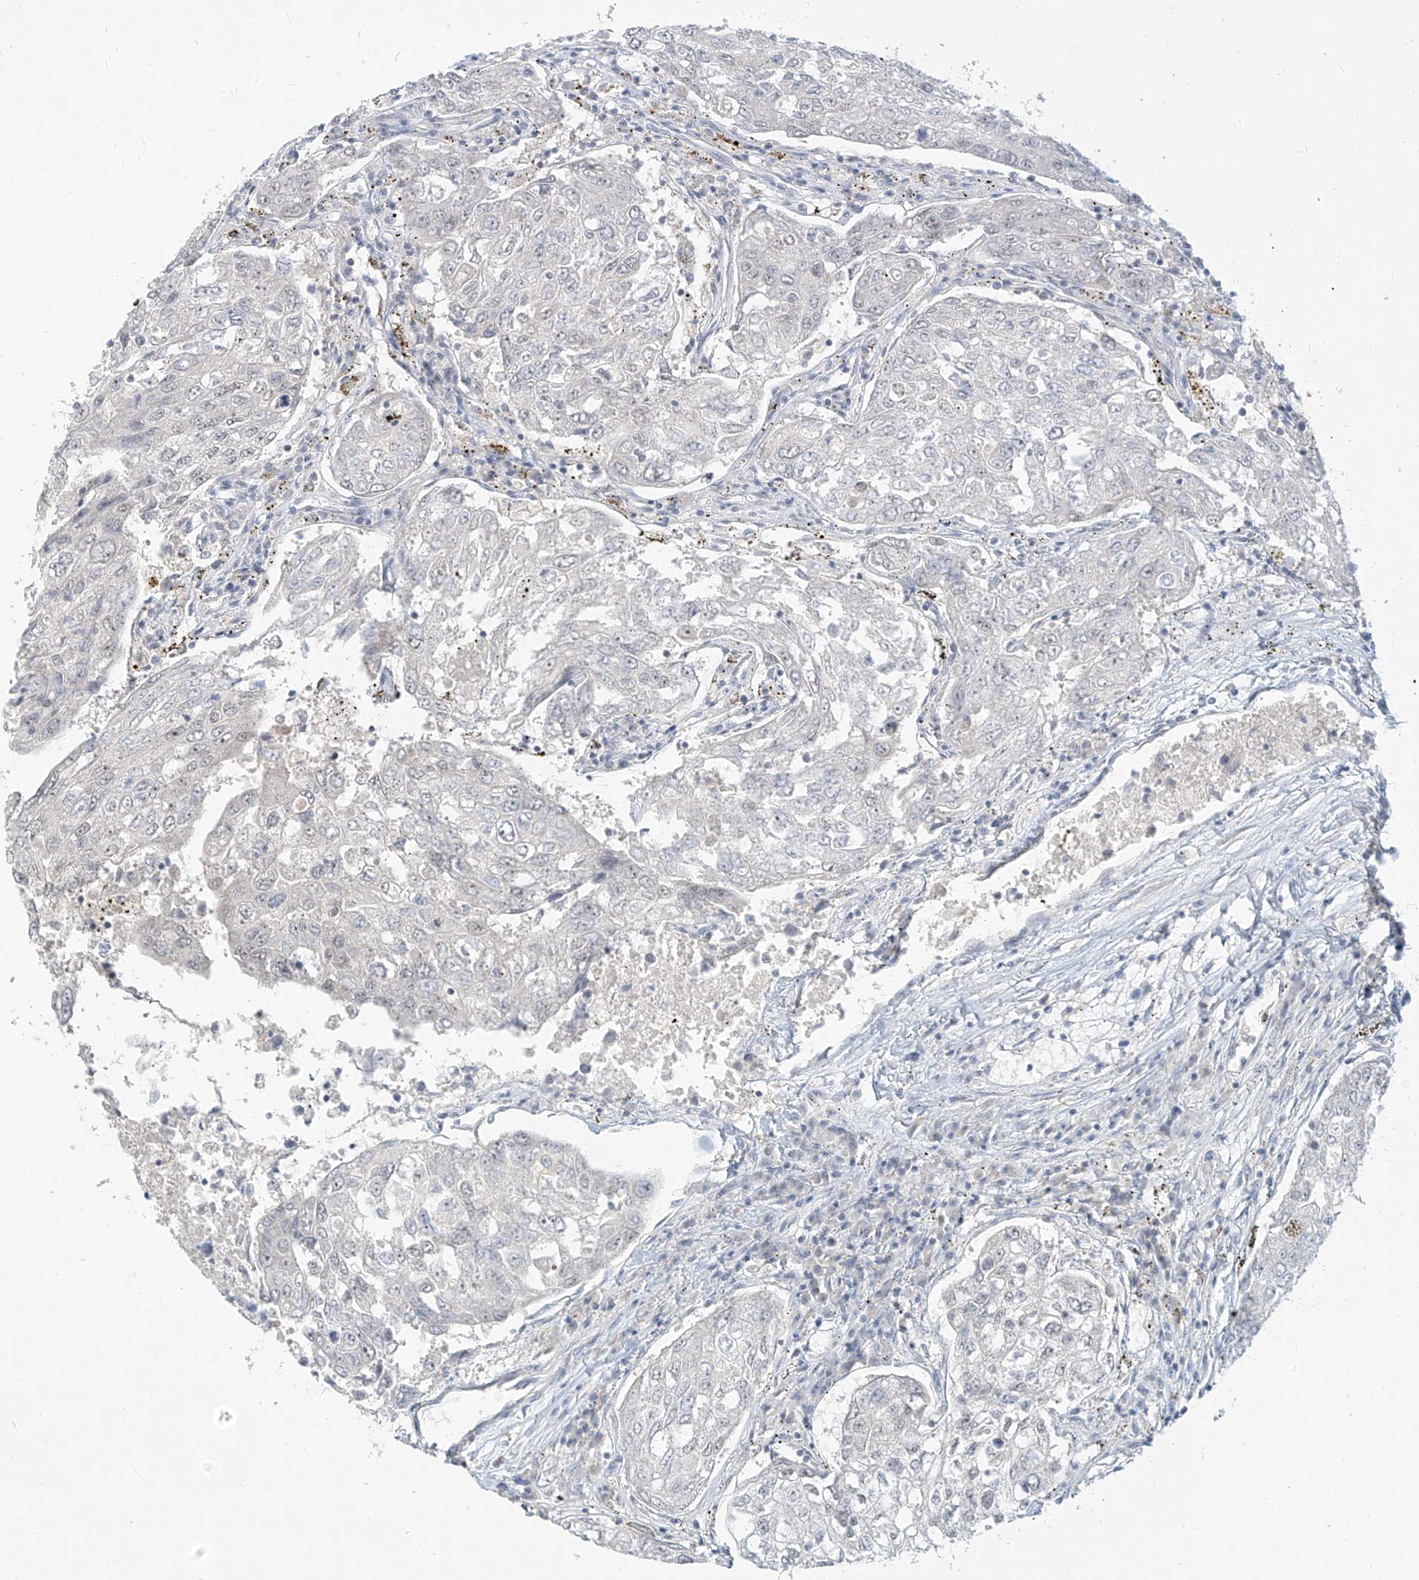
{"staining": {"intensity": "negative", "quantity": "none", "location": "none"}, "tissue": "urothelial cancer", "cell_type": "Tumor cells", "image_type": "cancer", "snomed": [{"axis": "morphology", "description": "Urothelial carcinoma, High grade"}, {"axis": "topography", "description": "Lymph node"}, {"axis": "topography", "description": "Urinary bladder"}], "caption": "An immunohistochemistry (IHC) histopathology image of urothelial carcinoma (high-grade) is shown. There is no staining in tumor cells of urothelial carcinoma (high-grade).", "gene": "C2orf42", "patient": {"sex": "male", "age": 51}}